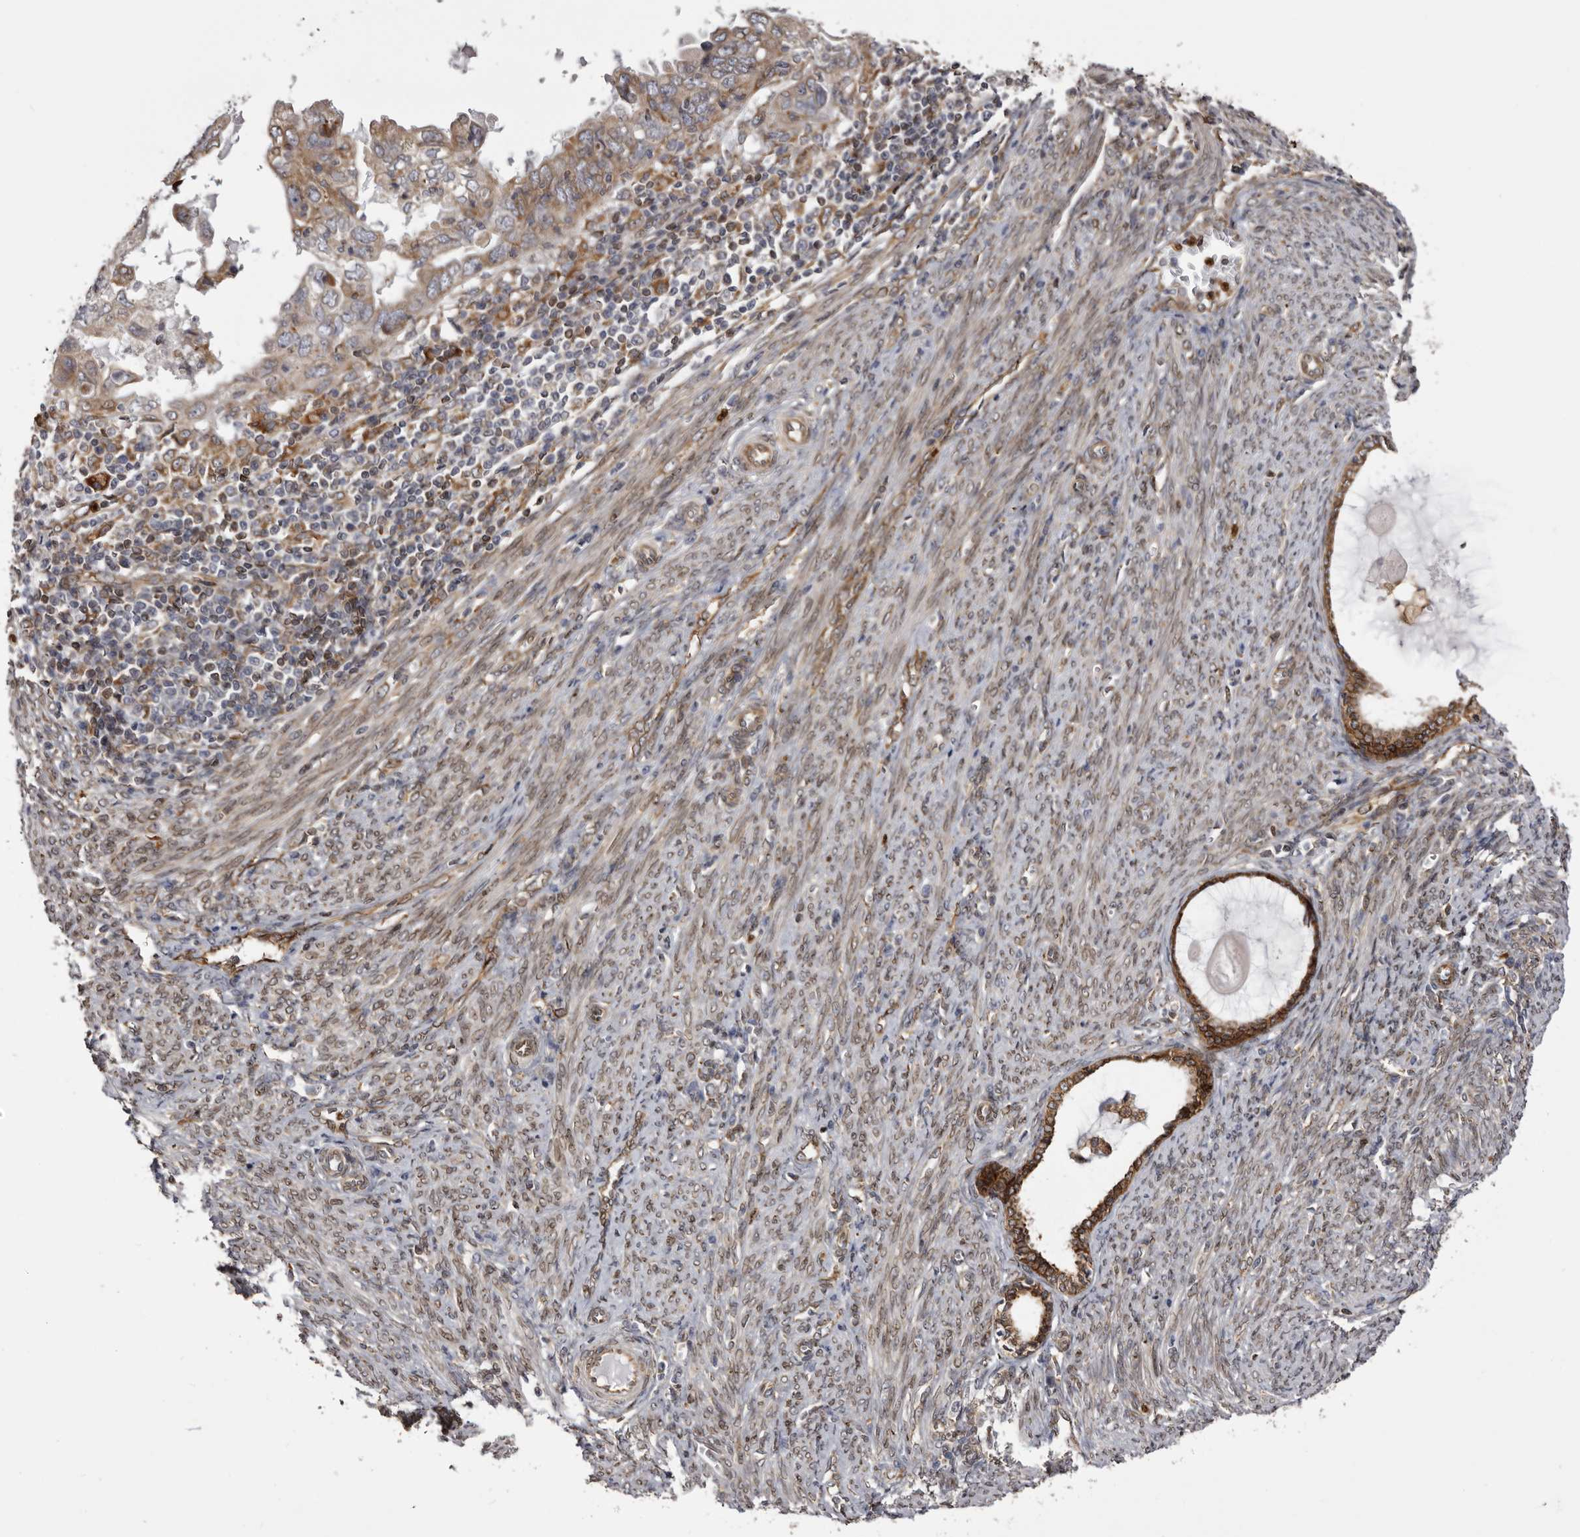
{"staining": {"intensity": "moderate", "quantity": ">75%", "location": "cytoplasmic/membranous"}, "tissue": "endometrial cancer", "cell_type": "Tumor cells", "image_type": "cancer", "snomed": [{"axis": "morphology", "description": "Adenocarcinoma, NOS"}, {"axis": "topography", "description": "Uterus"}], "caption": "Immunohistochemistry (IHC) staining of endometrial adenocarcinoma, which displays medium levels of moderate cytoplasmic/membranous positivity in about >75% of tumor cells indicating moderate cytoplasmic/membranous protein expression. The staining was performed using DAB (brown) for protein detection and nuclei were counterstained in hematoxylin (blue).", "gene": "C4orf3", "patient": {"sex": "female", "age": 77}}